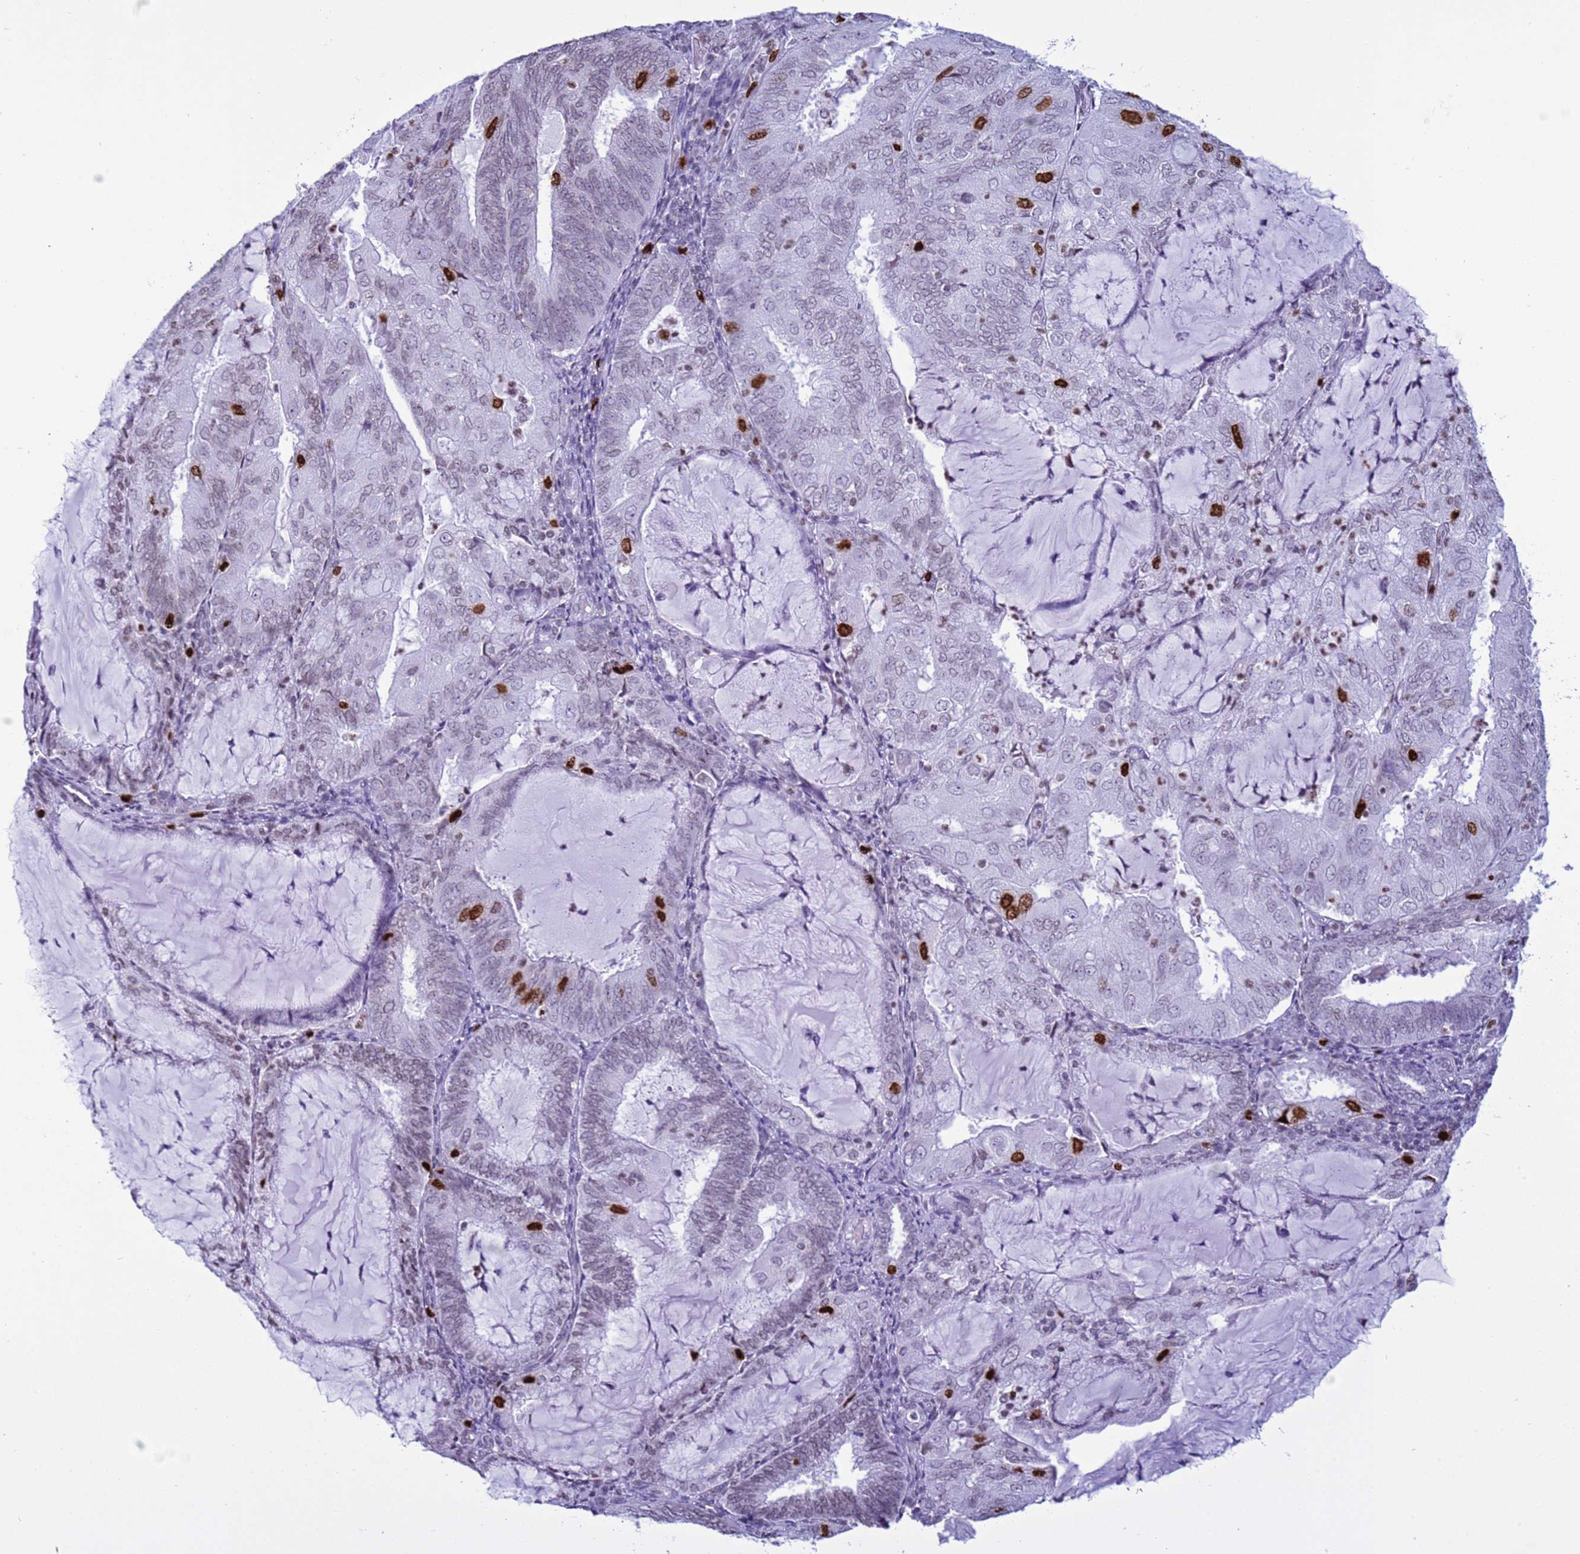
{"staining": {"intensity": "strong", "quantity": "<25%", "location": "nuclear"}, "tissue": "endometrial cancer", "cell_type": "Tumor cells", "image_type": "cancer", "snomed": [{"axis": "morphology", "description": "Adenocarcinoma, NOS"}, {"axis": "topography", "description": "Endometrium"}], "caption": "Tumor cells display medium levels of strong nuclear staining in approximately <25% of cells in human adenocarcinoma (endometrial). (Stains: DAB (3,3'-diaminobenzidine) in brown, nuclei in blue, Microscopy: brightfield microscopy at high magnification).", "gene": "H4C8", "patient": {"sex": "female", "age": 81}}